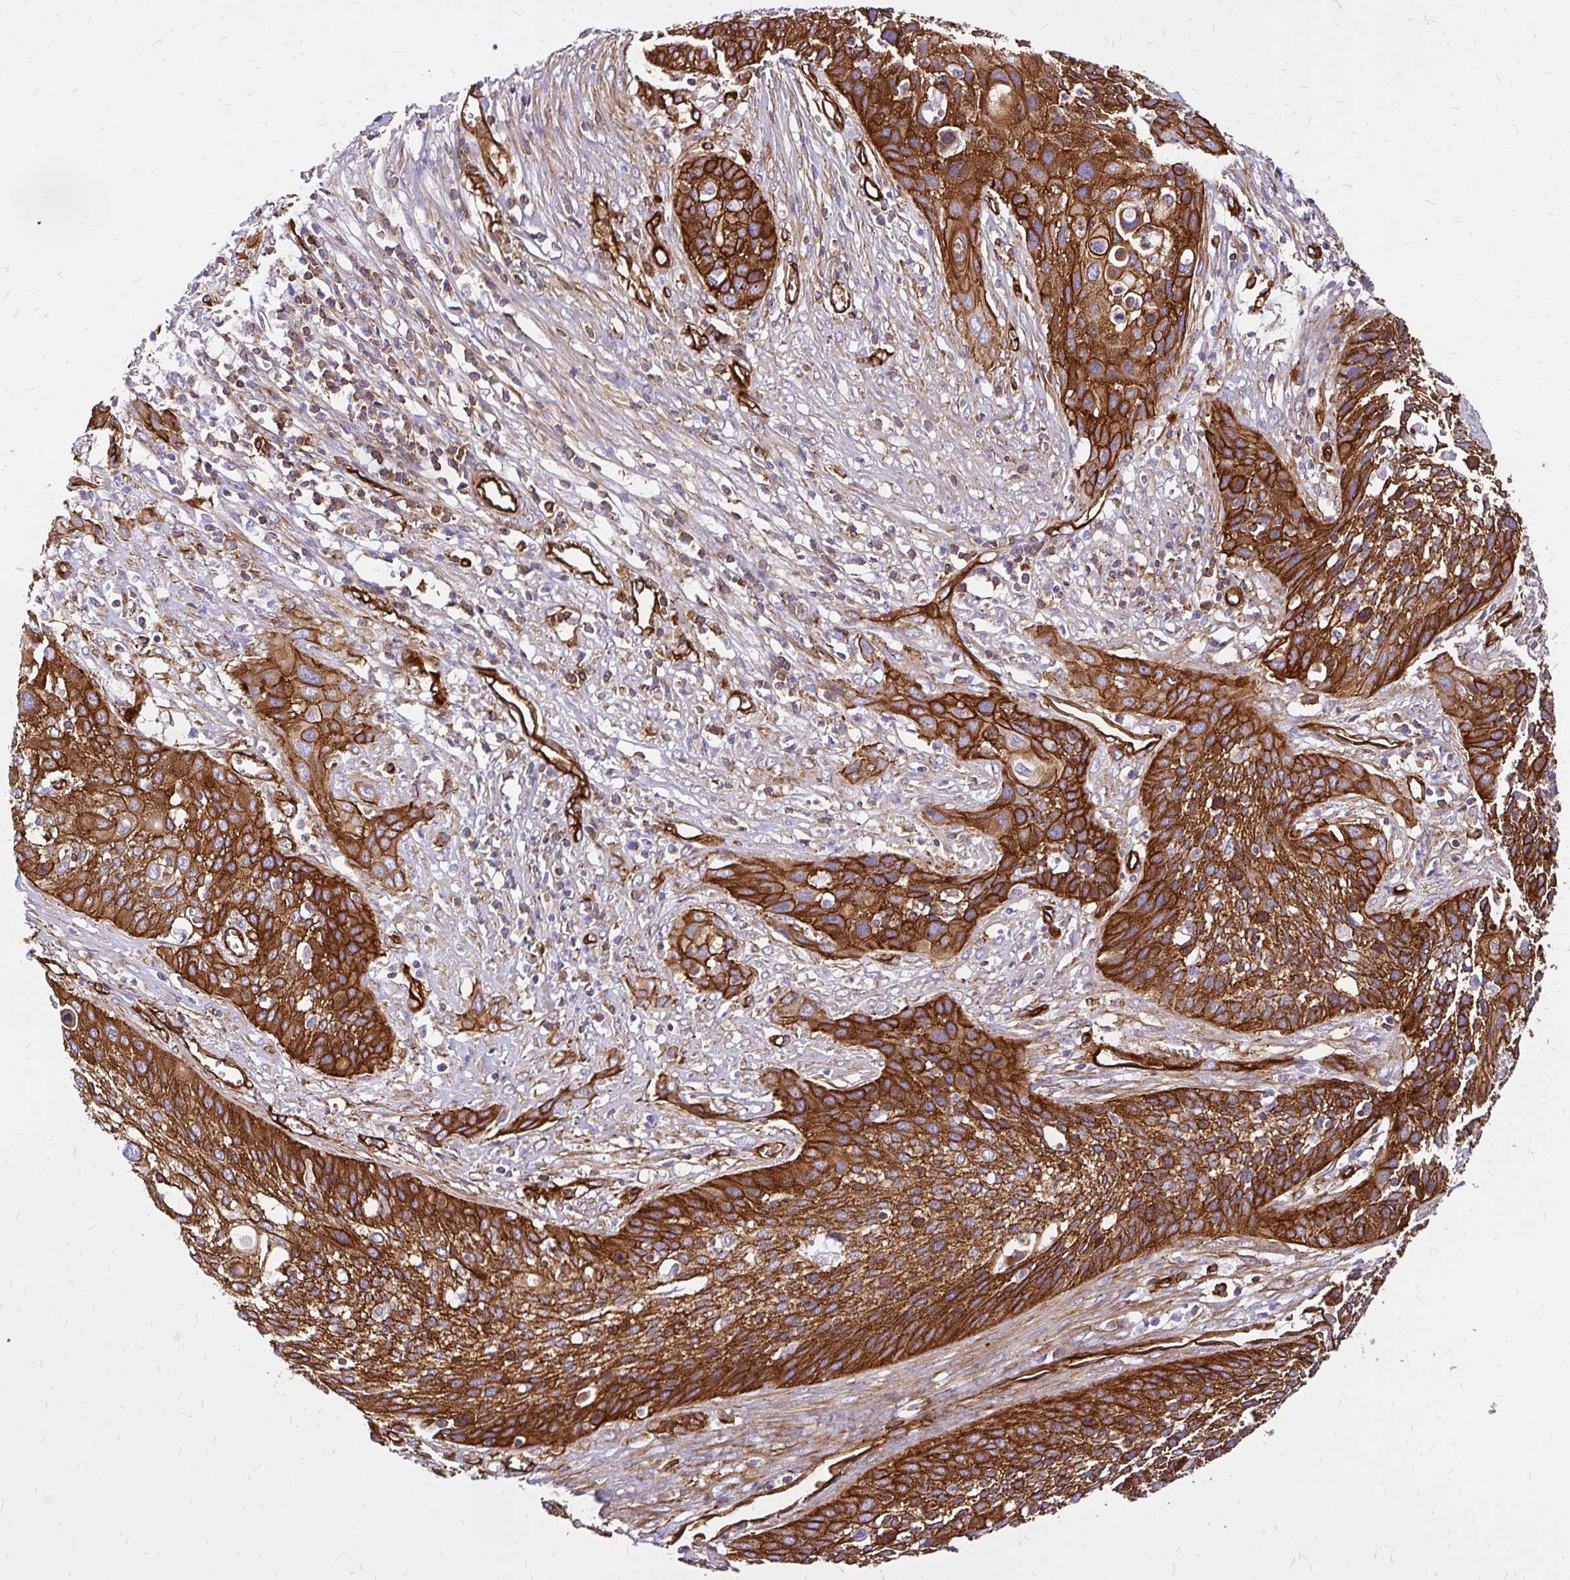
{"staining": {"intensity": "strong", "quantity": ">75%", "location": "cytoplasmic/membranous"}, "tissue": "cervical cancer", "cell_type": "Tumor cells", "image_type": "cancer", "snomed": [{"axis": "morphology", "description": "Squamous cell carcinoma, NOS"}, {"axis": "topography", "description": "Cervix"}], "caption": "Squamous cell carcinoma (cervical) stained with a protein marker demonstrates strong staining in tumor cells.", "gene": "MAP1LC3B", "patient": {"sex": "female", "age": 34}}